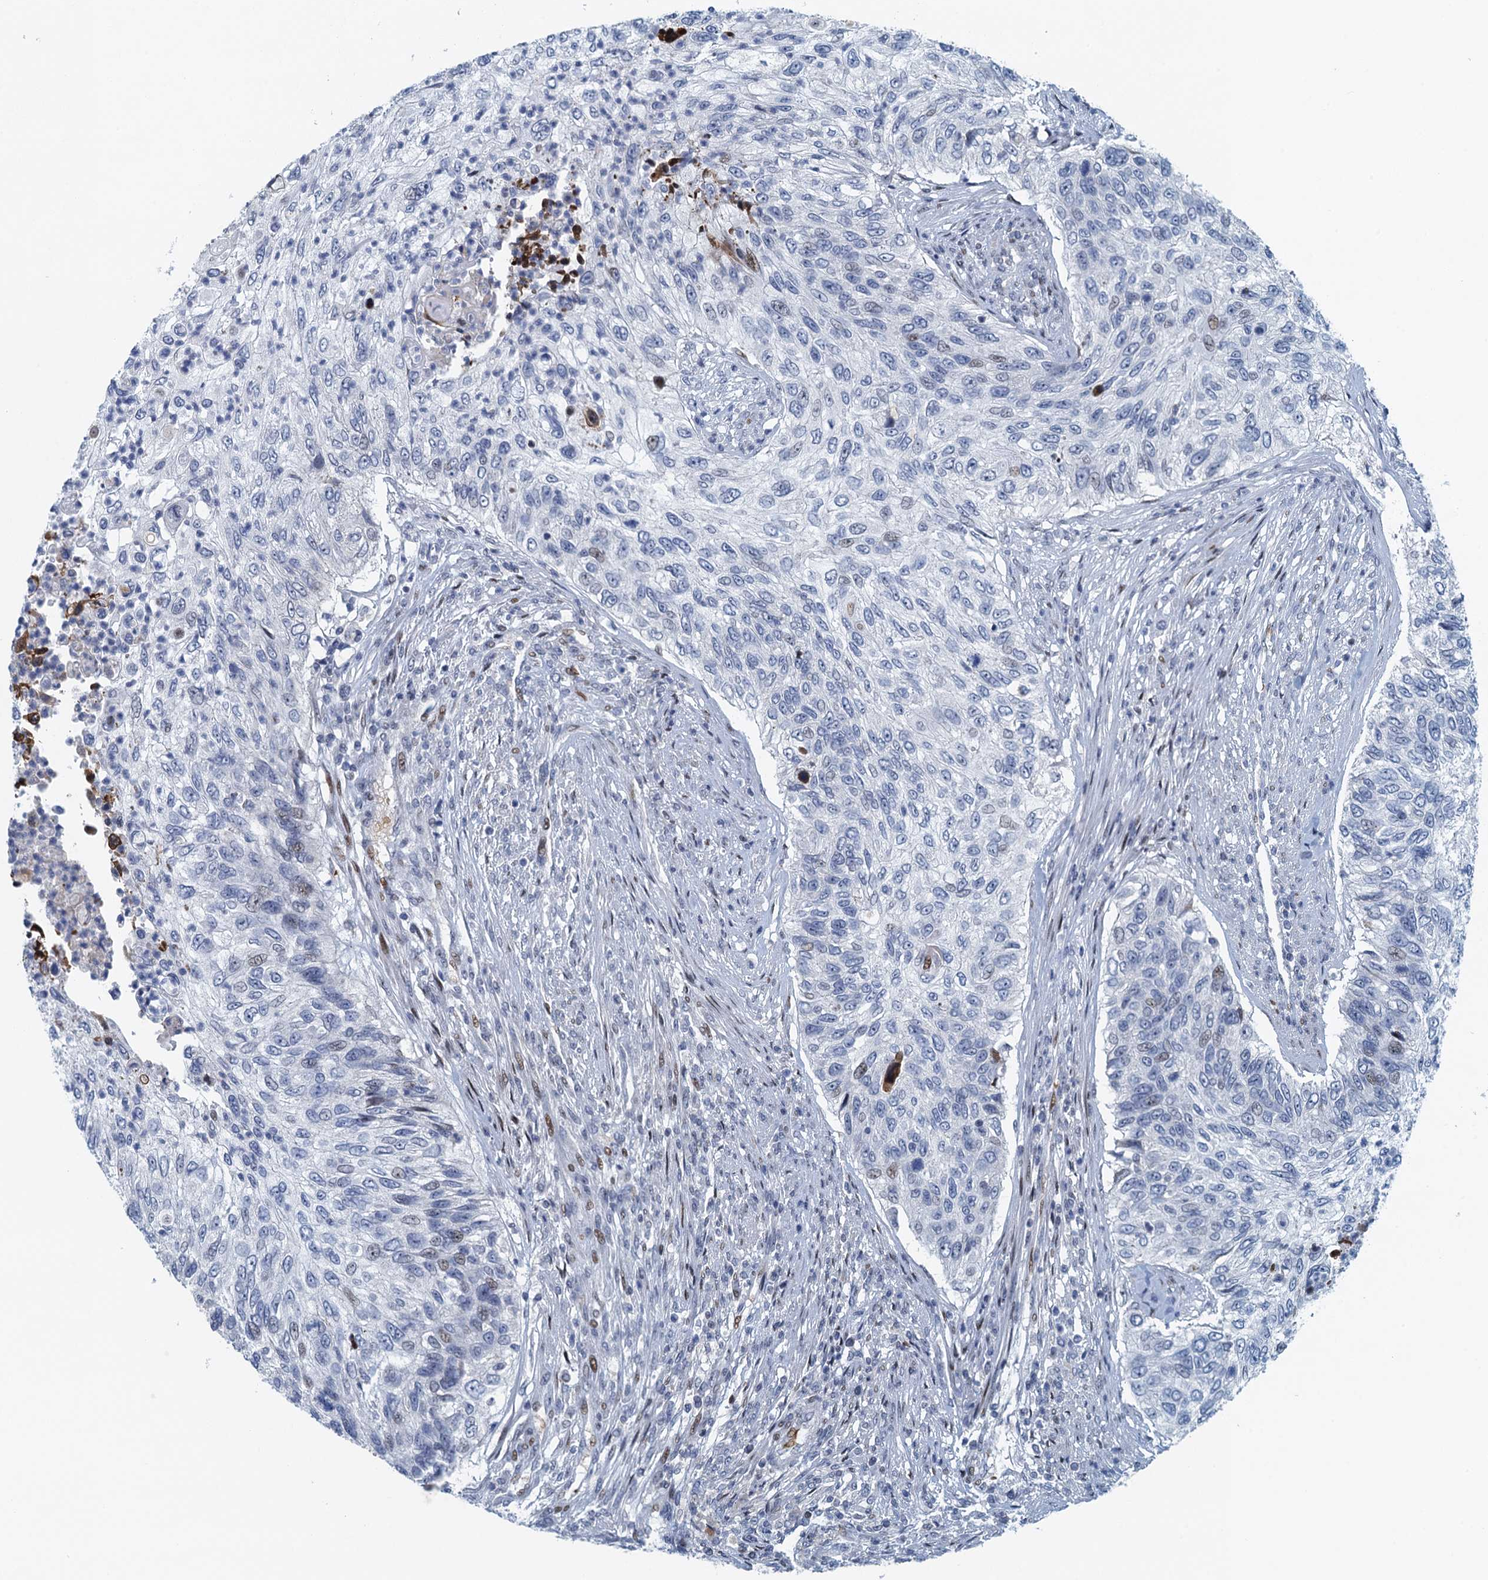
{"staining": {"intensity": "negative", "quantity": "none", "location": "none"}, "tissue": "urothelial cancer", "cell_type": "Tumor cells", "image_type": "cancer", "snomed": [{"axis": "morphology", "description": "Urothelial carcinoma, High grade"}, {"axis": "topography", "description": "Urinary bladder"}], "caption": "Immunohistochemistry image of human urothelial cancer stained for a protein (brown), which exhibits no expression in tumor cells.", "gene": "ANKRD13D", "patient": {"sex": "female", "age": 60}}